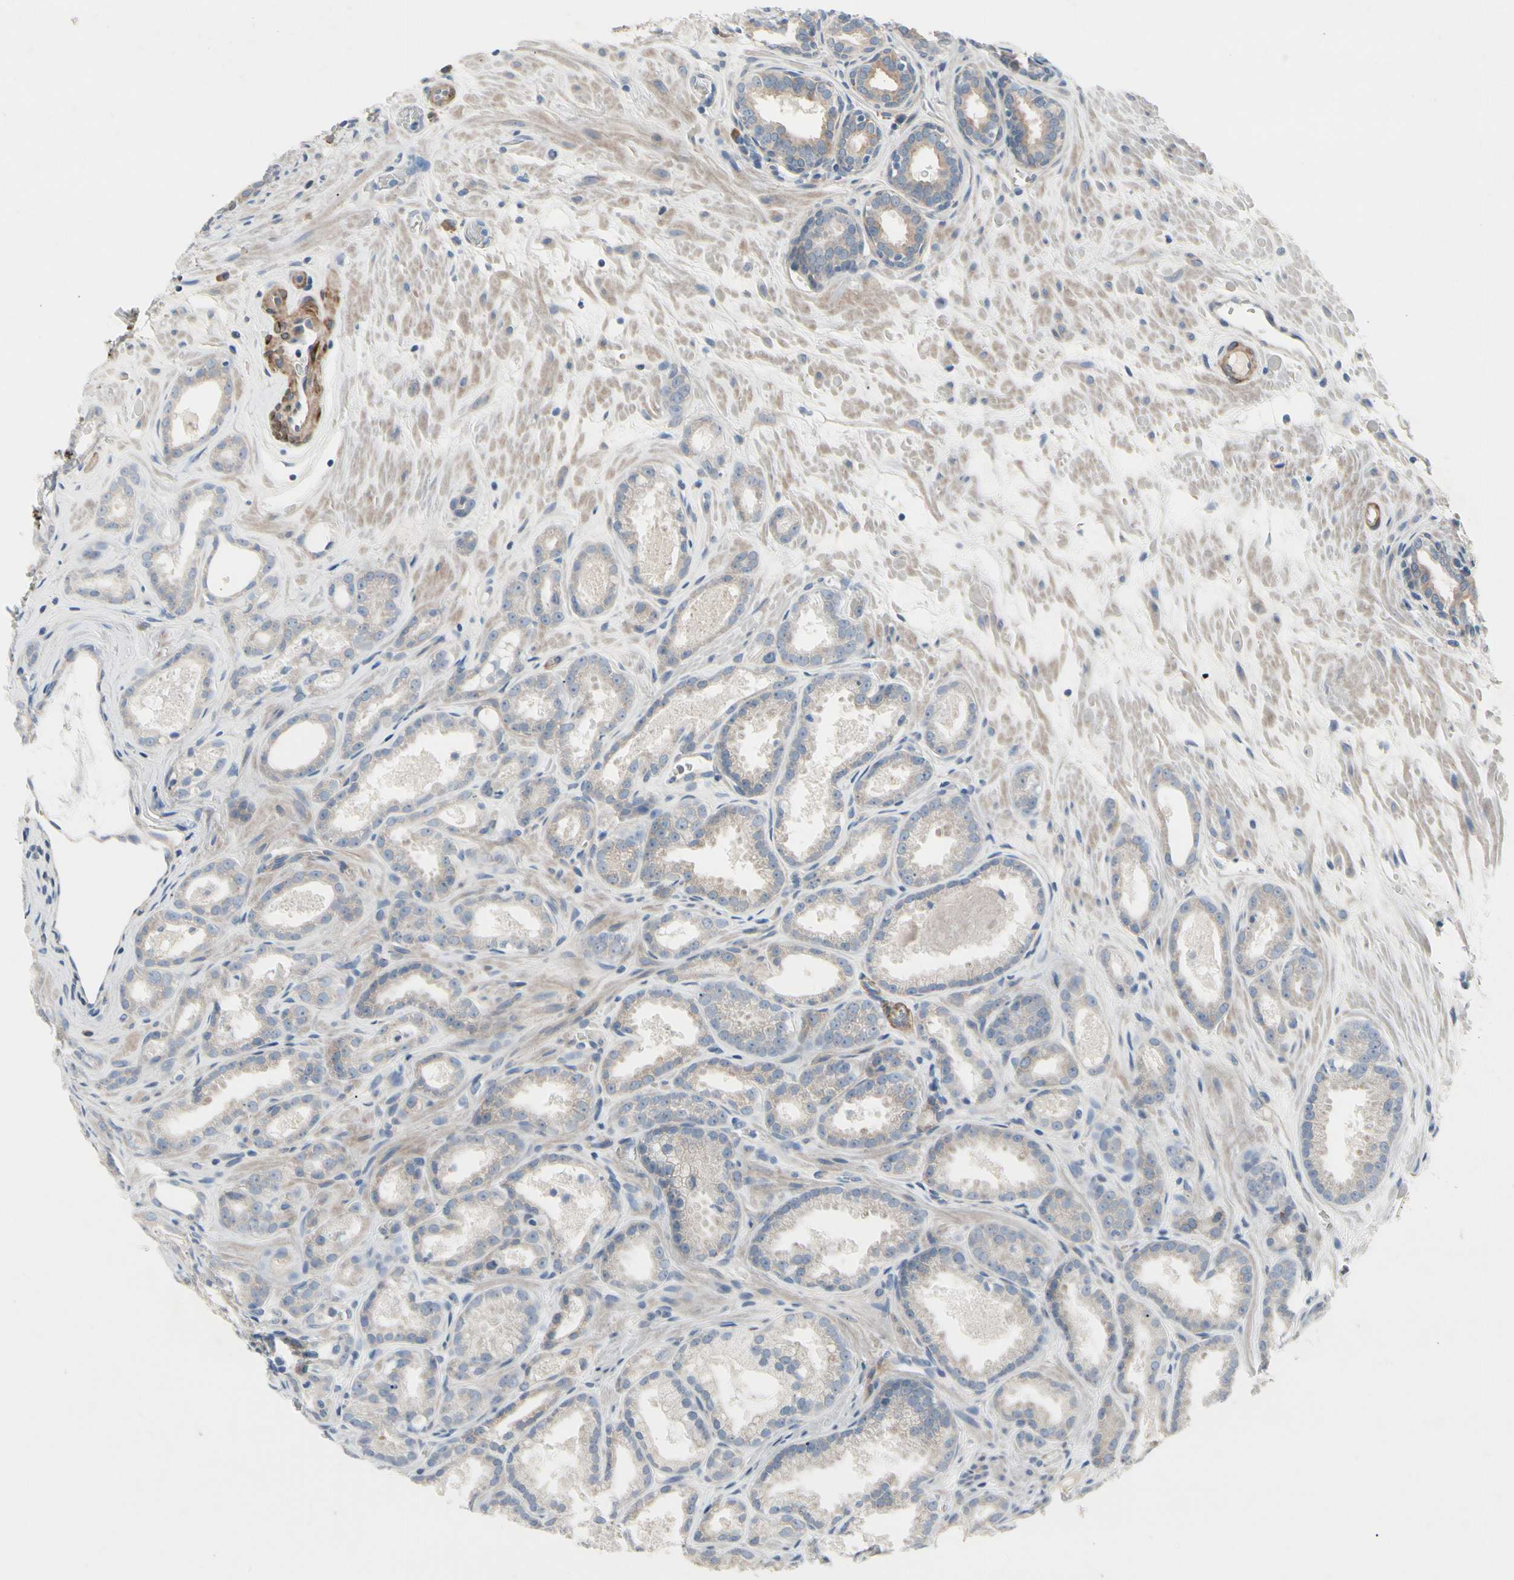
{"staining": {"intensity": "weak", "quantity": "25%-75%", "location": "cytoplasmic/membranous"}, "tissue": "prostate cancer", "cell_type": "Tumor cells", "image_type": "cancer", "snomed": [{"axis": "morphology", "description": "Adenocarcinoma, Low grade"}, {"axis": "topography", "description": "Prostate"}], "caption": "An immunohistochemistry (IHC) histopathology image of tumor tissue is shown. Protein staining in brown shows weak cytoplasmic/membranous positivity in low-grade adenocarcinoma (prostate) within tumor cells.", "gene": "MAP2", "patient": {"sex": "male", "age": 57}}